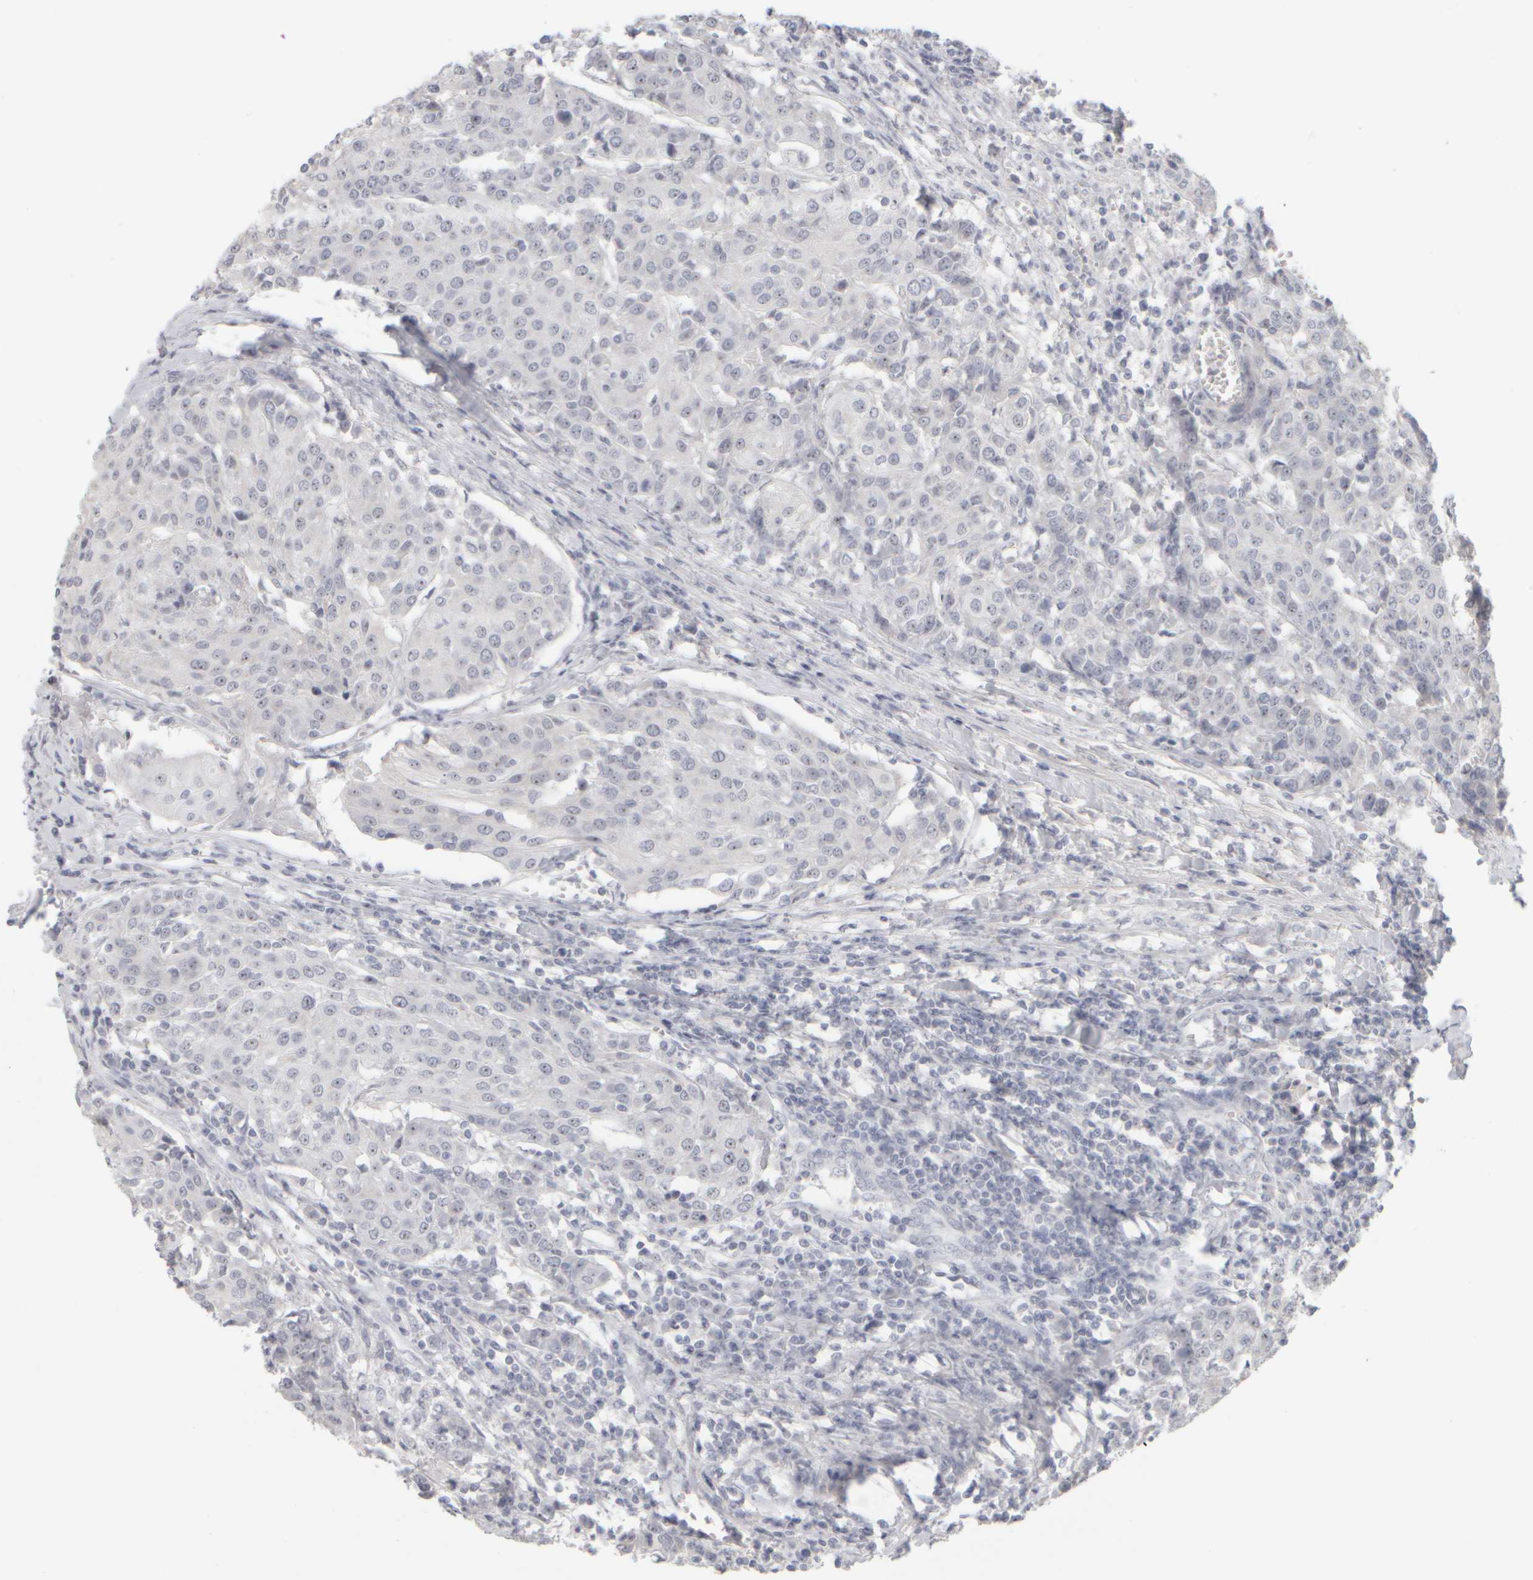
{"staining": {"intensity": "moderate", "quantity": "<25%", "location": "nuclear"}, "tissue": "urothelial cancer", "cell_type": "Tumor cells", "image_type": "cancer", "snomed": [{"axis": "morphology", "description": "Urothelial carcinoma, High grade"}, {"axis": "topography", "description": "Urinary bladder"}], "caption": "Protein expression analysis of high-grade urothelial carcinoma demonstrates moderate nuclear staining in about <25% of tumor cells.", "gene": "DCXR", "patient": {"sex": "female", "age": 85}}